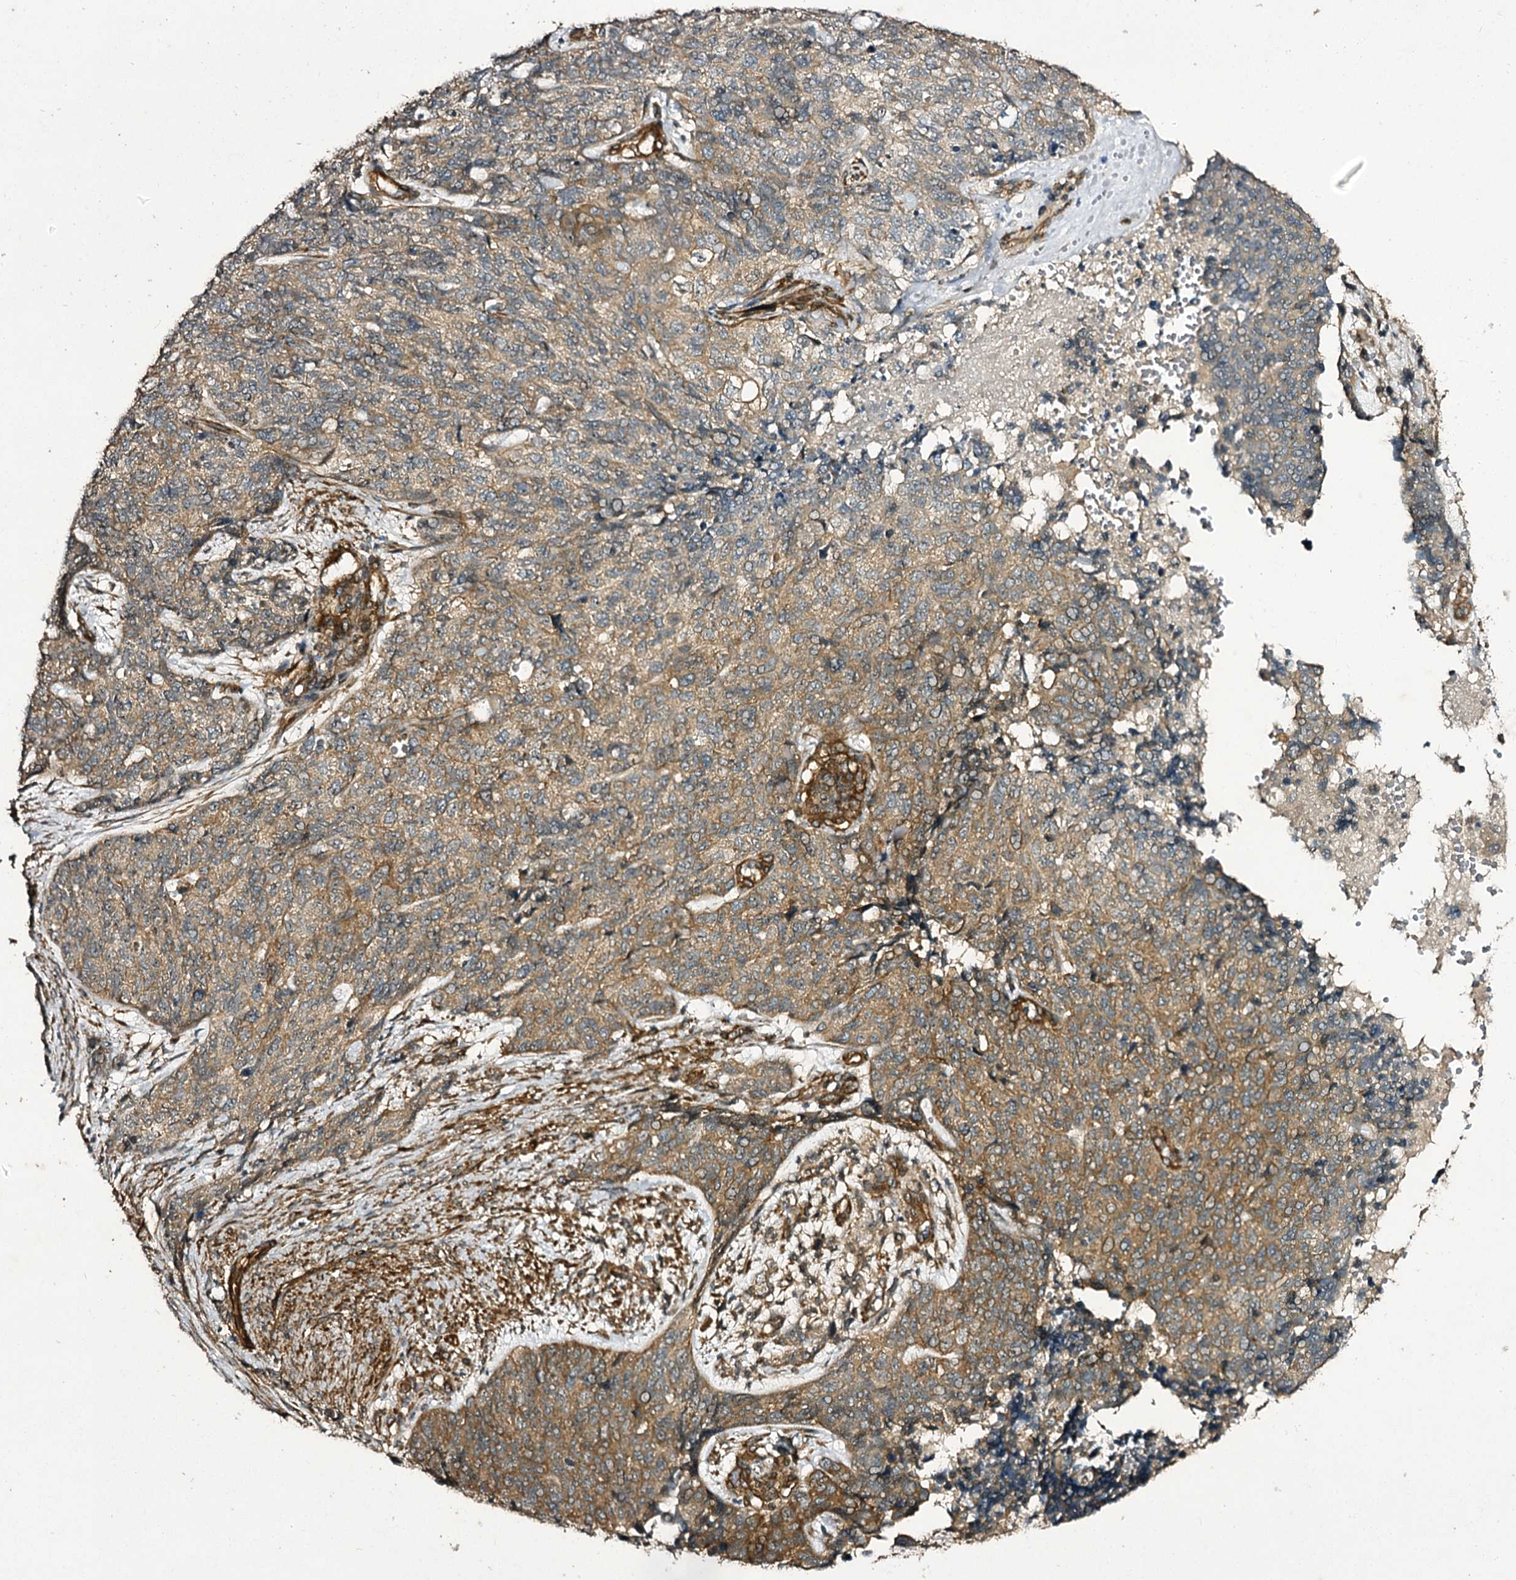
{"staining": {"intensity": "moderate", "quantity": ">75%", "location": "cytoplasmic/membranous"}, "tissue": "cervical cancer", "cell_type": "Tumor cells", "image_type": "cancer", "snomed": [{"axis": "morphology", "description": "Squamous cell carcinoma, NOS"}, {"axis": "topography", "description": "Cervix"}], "caption": "The immunohistochemical stain labels moderate cytoplasmic/membranous positivity in tumor cells of squamous cell carcinoma (cervical) tissue. (DAB (3,3'-diaminobenzidine) = brown stain, brightfield microscopy at high magnification).", "gene": "MYO1C", "patient": {"sex": "female", "age": 63}}